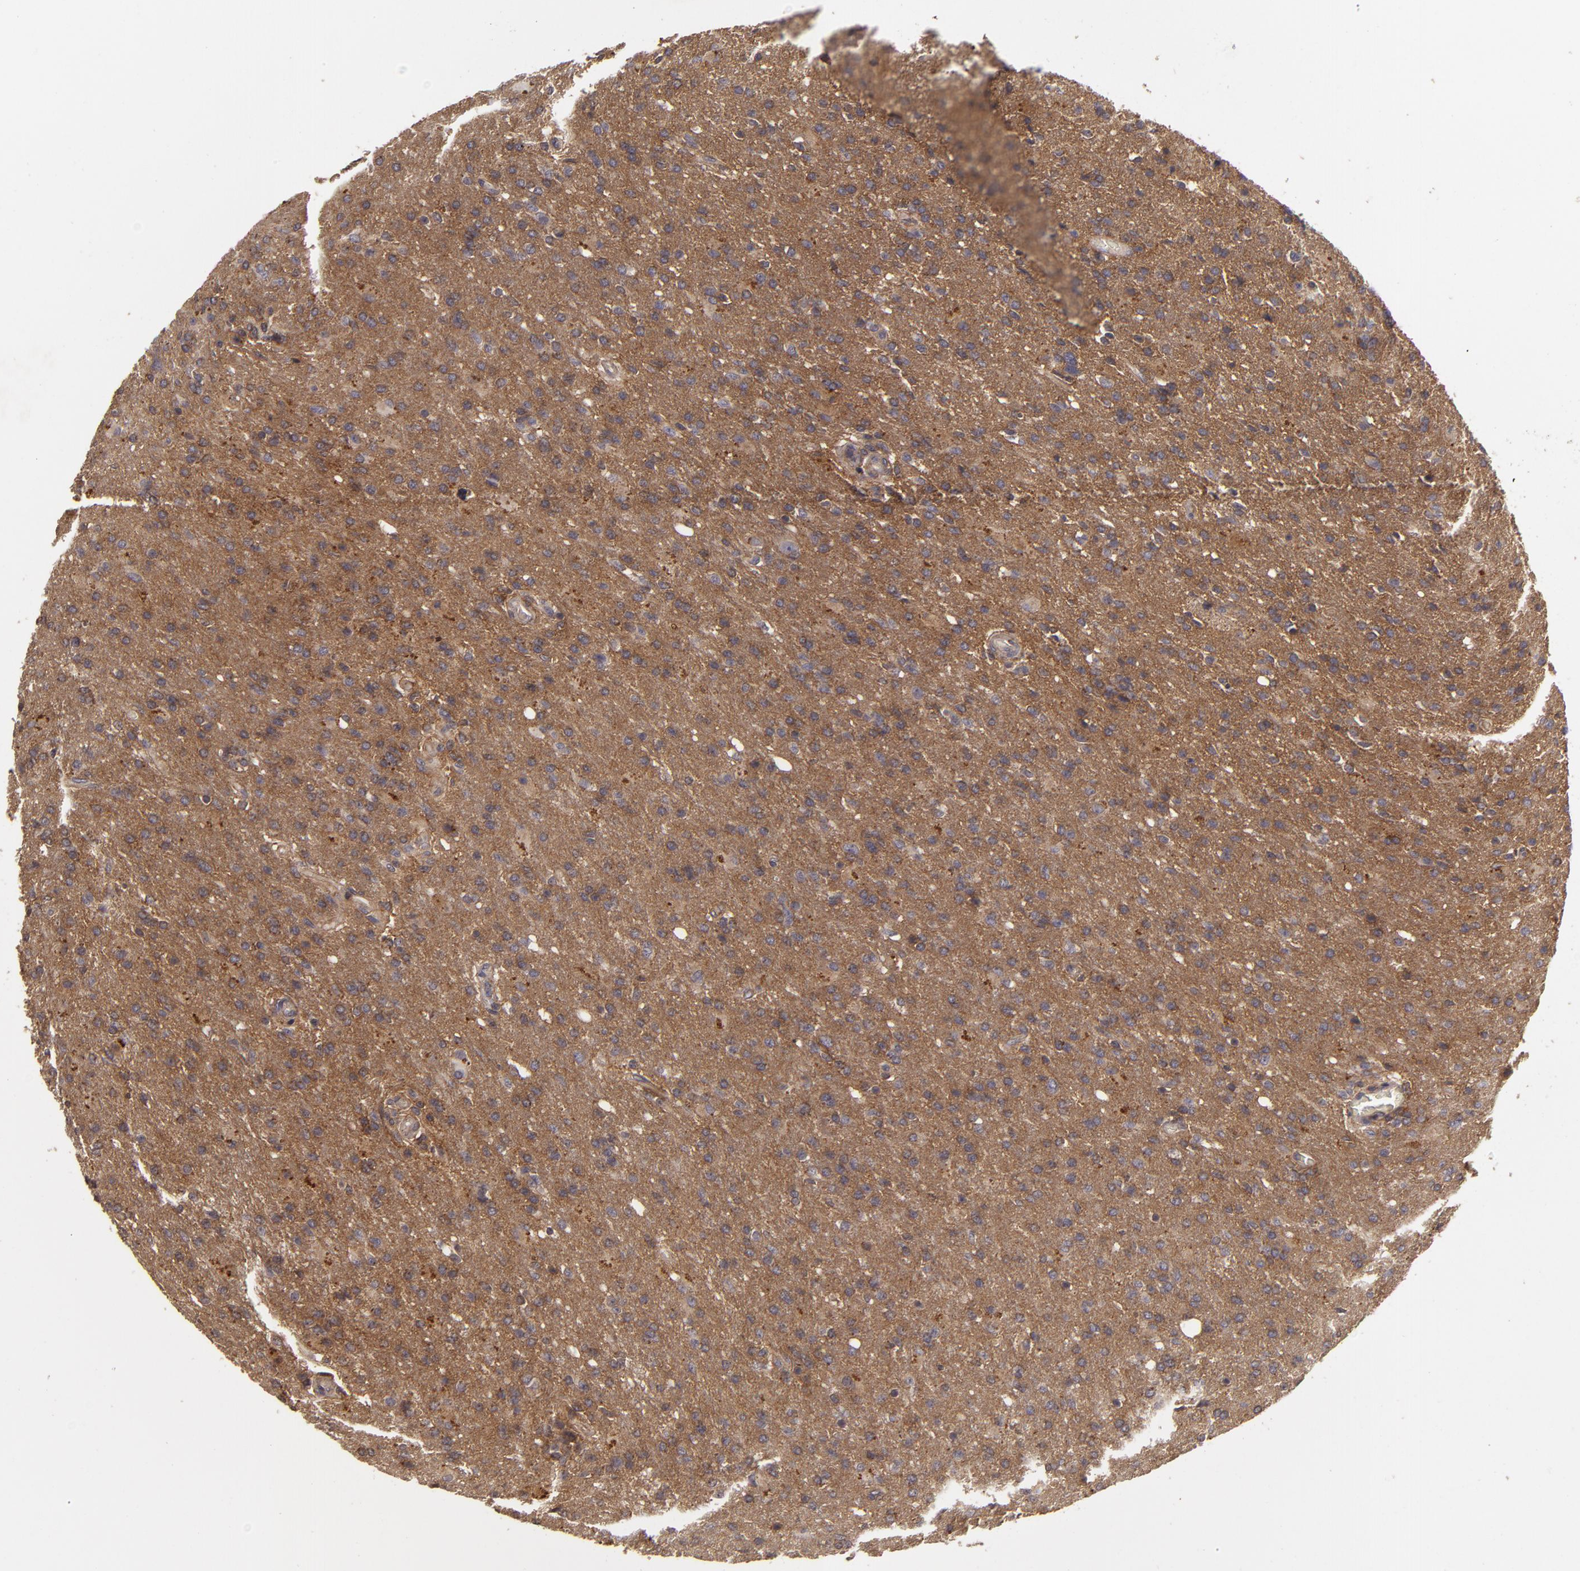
{"staining": {"intensity": "moderate", "quantity": ">75%", "location": "cytoplasmic/membranous"}, "tissue": "glioma", "cell_type": "Tumor cells", "image_type": "cancer", "snomed": [{"axis": "morphology", "description": "Glioma, malignant, High grade"}, {"axis": "topography", "description": "Brain"}], "caption": "This is a histology image of immunohistochemistry staining of glioma, which shows moderate positivity in the cytoplasmic/membranous of tumor cells.", "gene": "HRAS", "patient": {"sex": "male", "age": 68}}